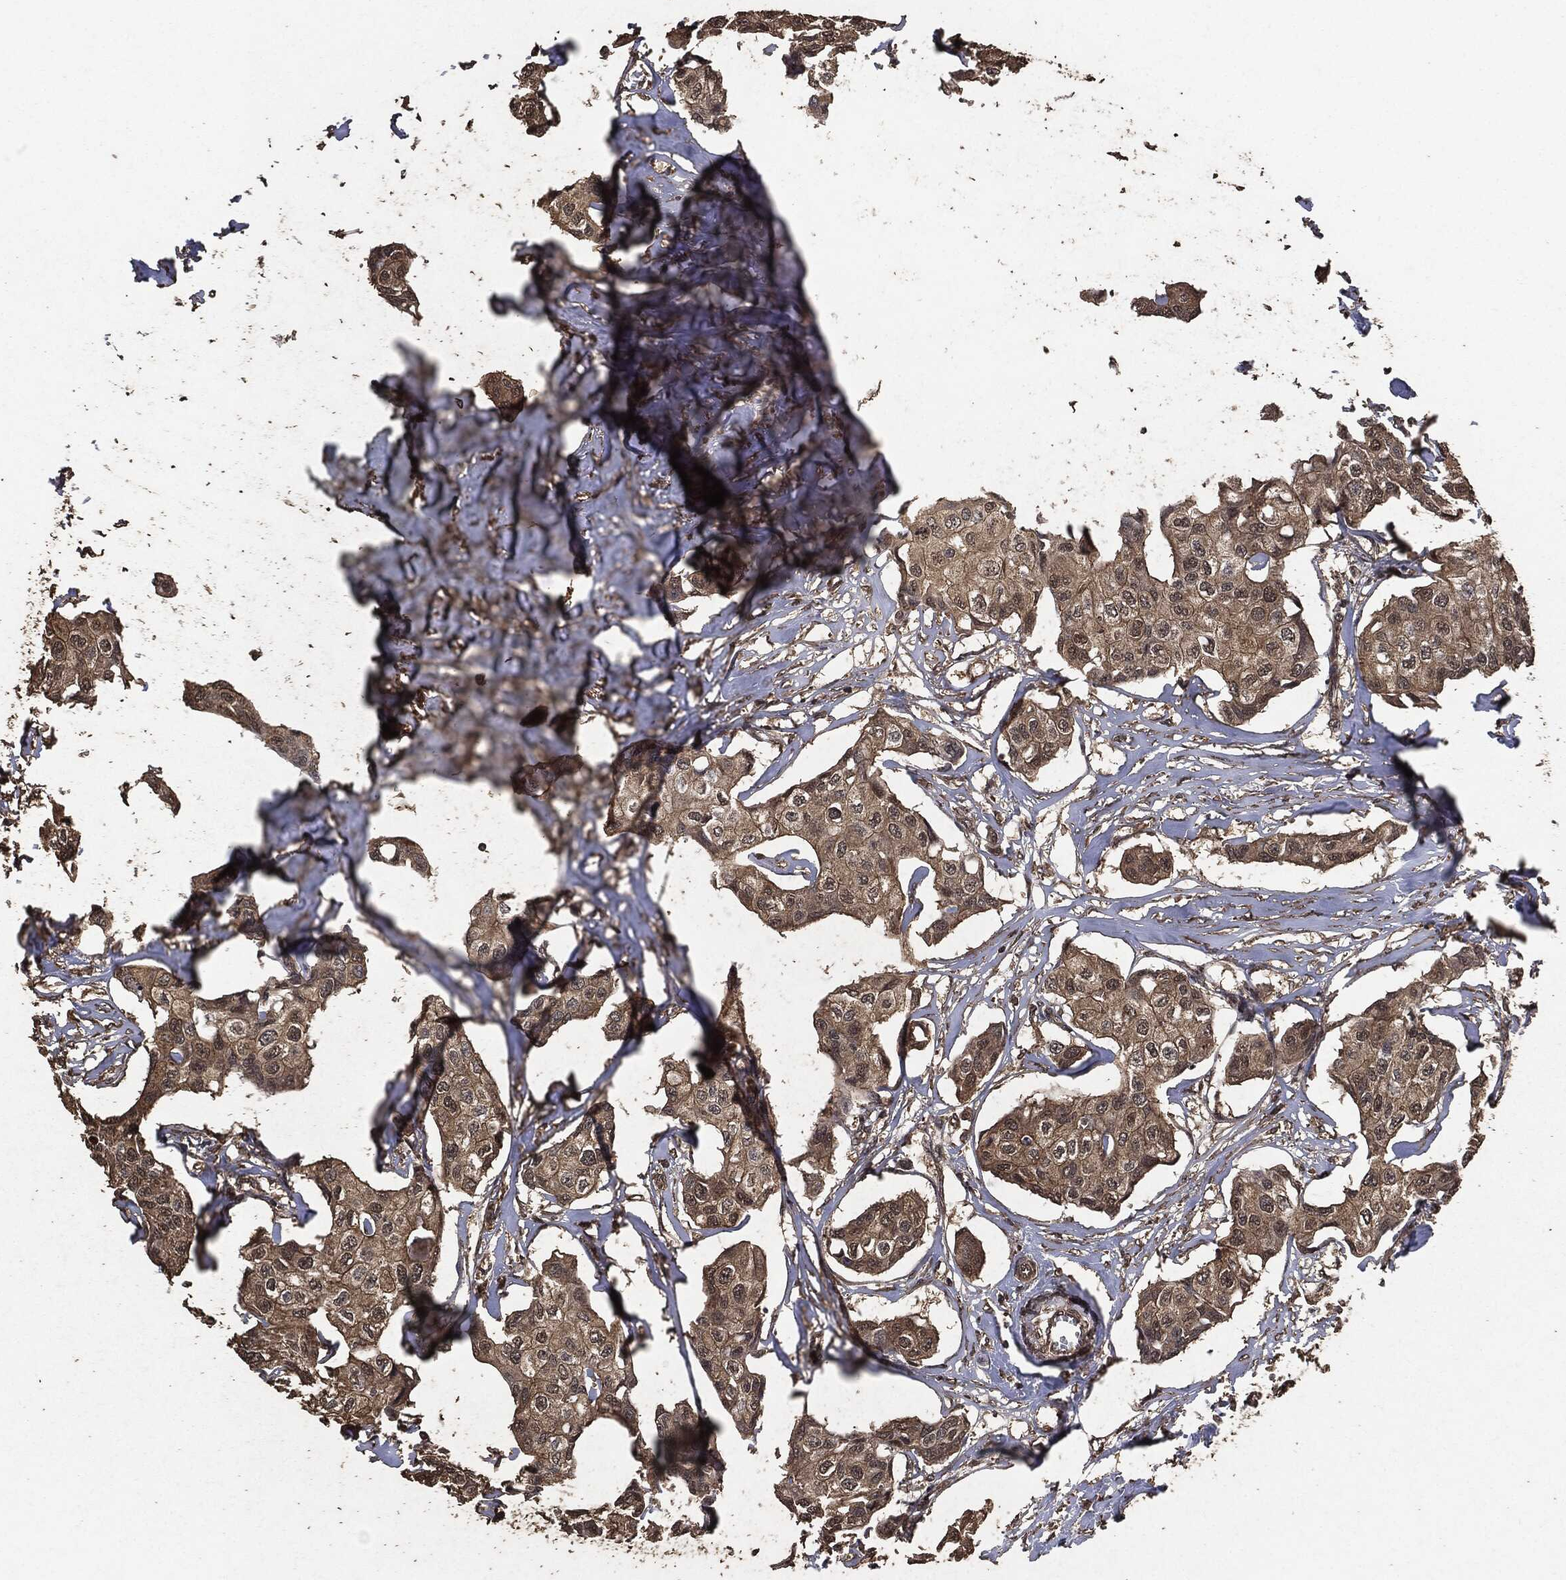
{"staining": {"intensity": "moderate", "quantity": ">75%", "location": "cytoplasmic/membranous"}, "tissue": "breast cancer", "cell_type": "Tumor cells", "image_type": "cancer", "snomed": [{"axis": "morphology", "description": "Duct carcinoma"}, {"axis": "topography", "description": "Breast"}], "caption": "Immunohistochemistry (IHC) of breast cancer displays medium levels of moderate cytoplasmic/membranous staining in about >75% of tumor cells. The staining was performed using DAB (3,3'-diaminobenzidine), with brown indicating positive protein expression. Nuclei are stained blue with hematoxylin.", "gene": "AKT1S1", "patient": {"sex": "female", "age": 80}}